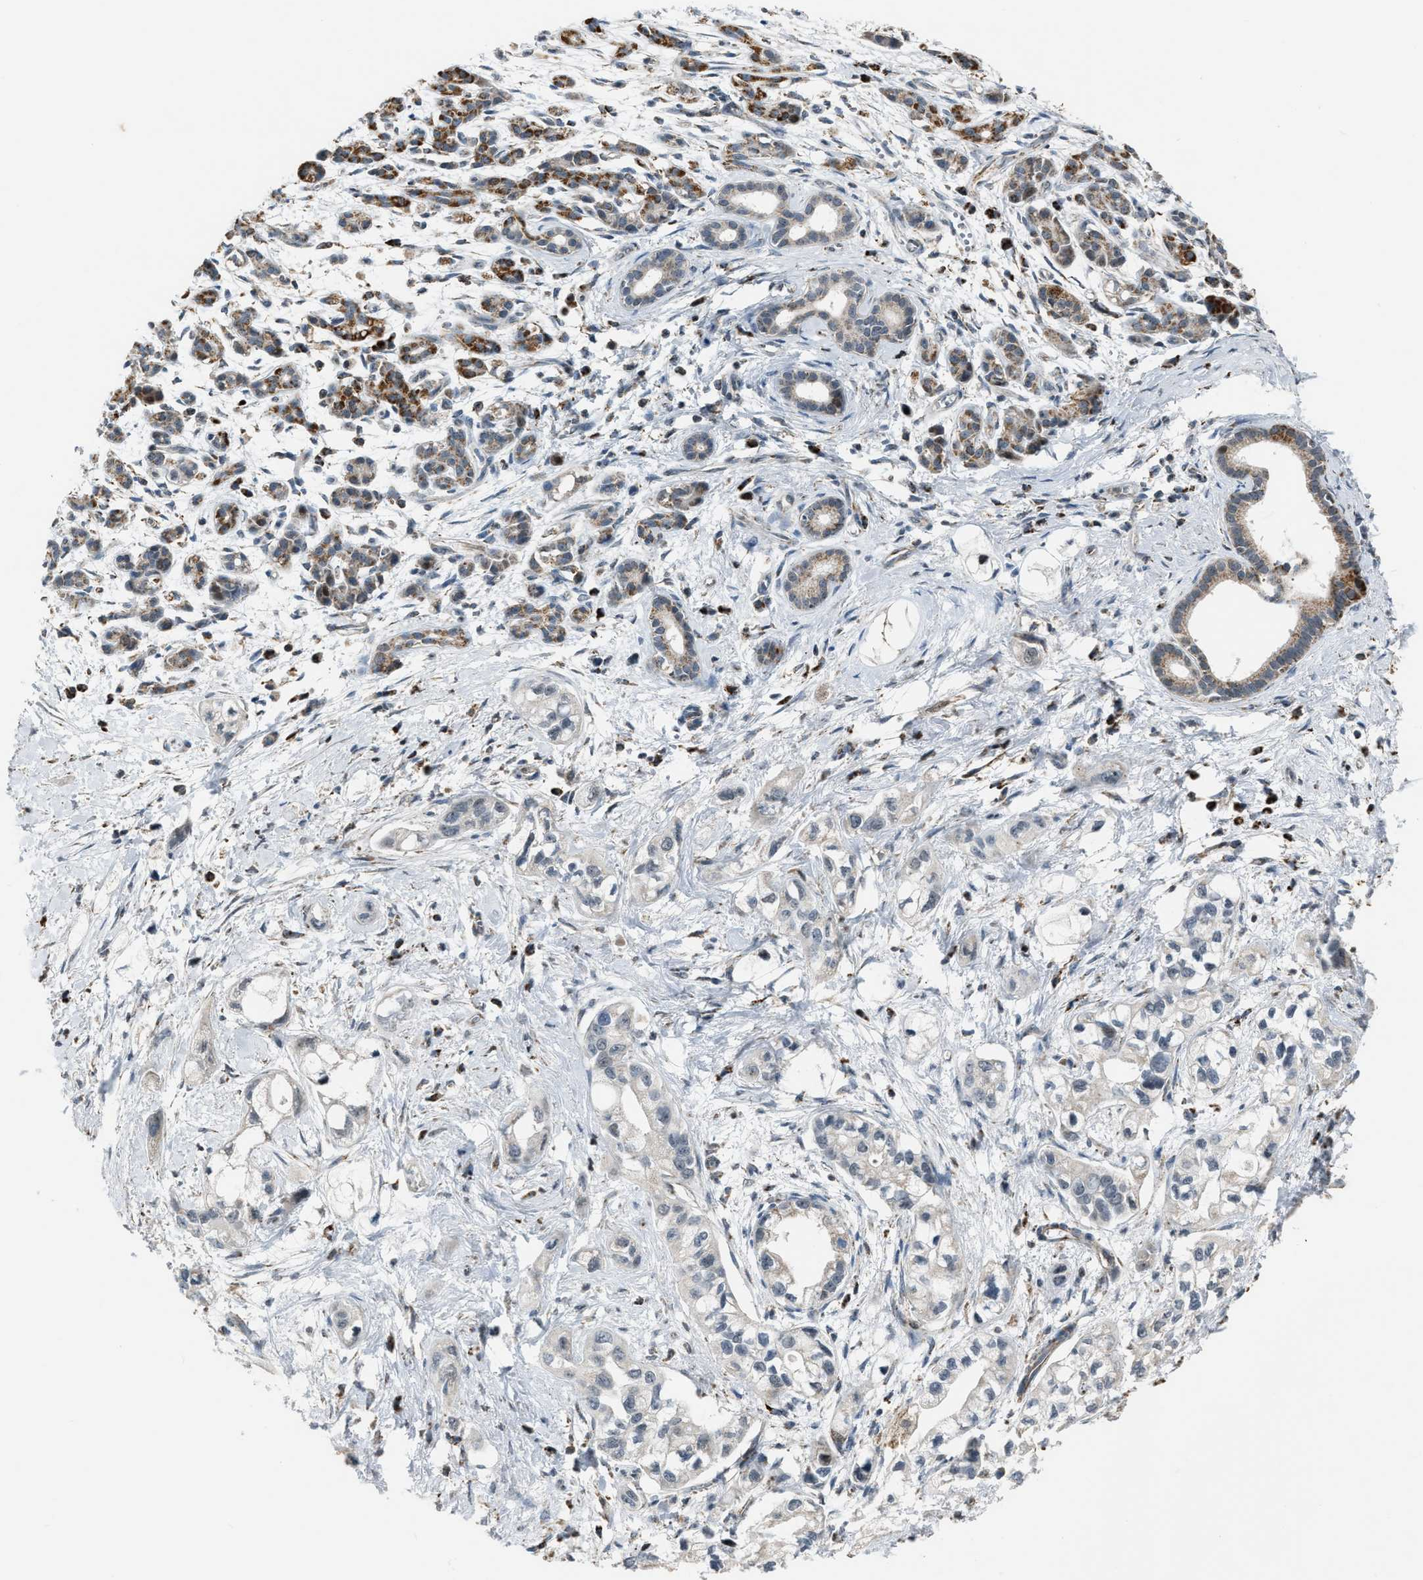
{"staining": {"intensity": "negative", "quantity": "none", "location": "none"}, "tissue": "pancreatic cancer", "cell_type": "Tumor cells", "image_type": "cancer", "snomed": [{"axis": "morphology", "description": "Adenocarcinoma, NOS"}, {"axis": "topography", "description": "Pancreas"}], "caption": "Adenocarcinoma (pancreatic) was stained to show a protein in brown. There is no significant staining in tumor cells.", "gene": "CHN2", "patient": {"sex": "male", "age": 74}}